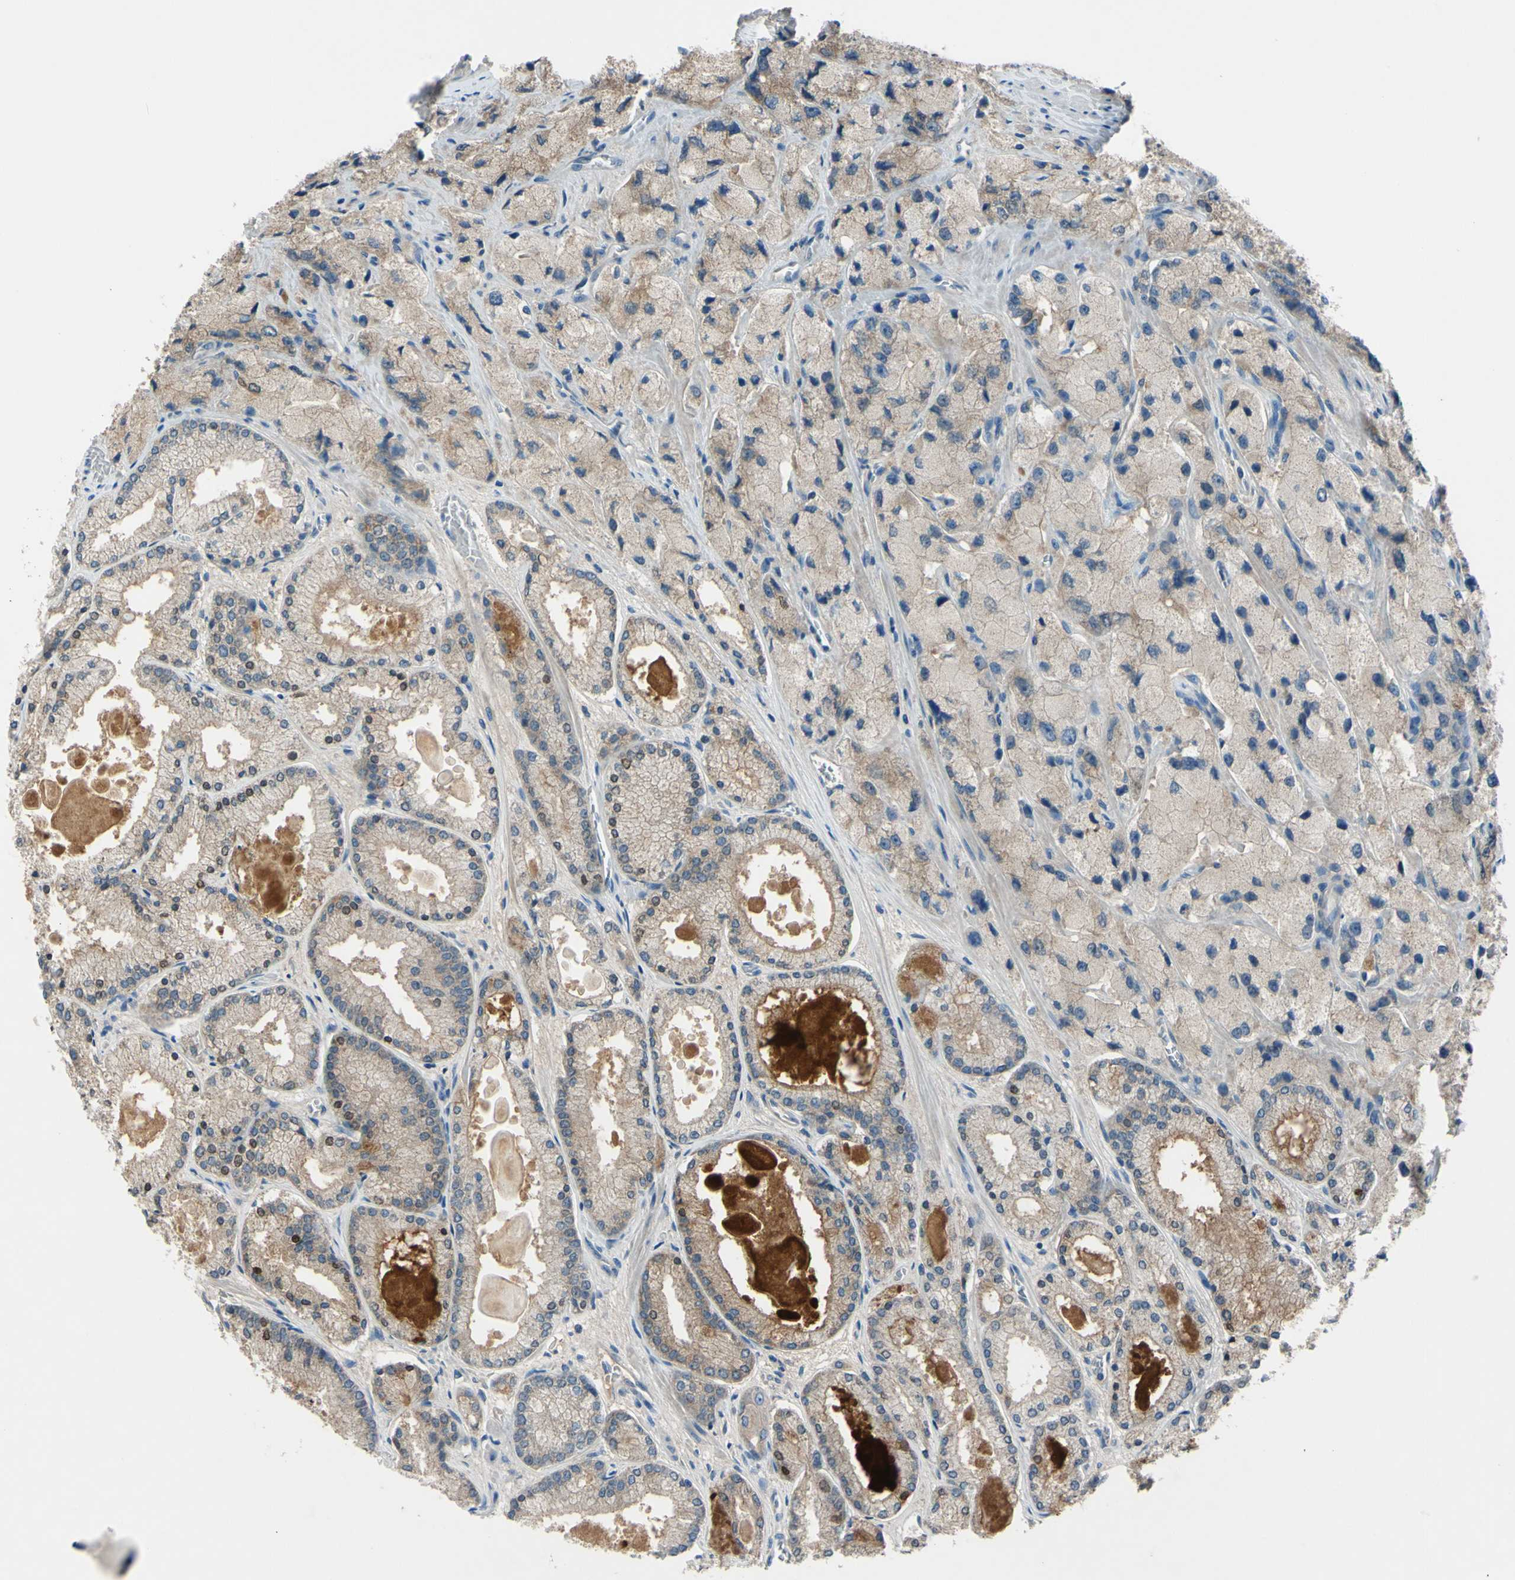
{"staining": {"intensity": "weak", "quantity": ">75%", "location": "cytoplasmic/membranous"}, "tissue": "prostate cancer", "cell_type": "Tumor cells", "image_type": "cancer", "snomed": [{"axis": "morphology", "description": "Adenocarcinoma, High grade"}, {"axis": "topography", "description": "Prostate"}], "caption": "Protein expression analysis of high-grade adenocarcinoma (prostate) exhibits weak cytoplasmic/membranous expression in approximately >75% of tumor cells. (IHC, brightfield microscopy, high magnification).", "gene": "ATRN", "patient": {"sex": "male", "age": 58}}